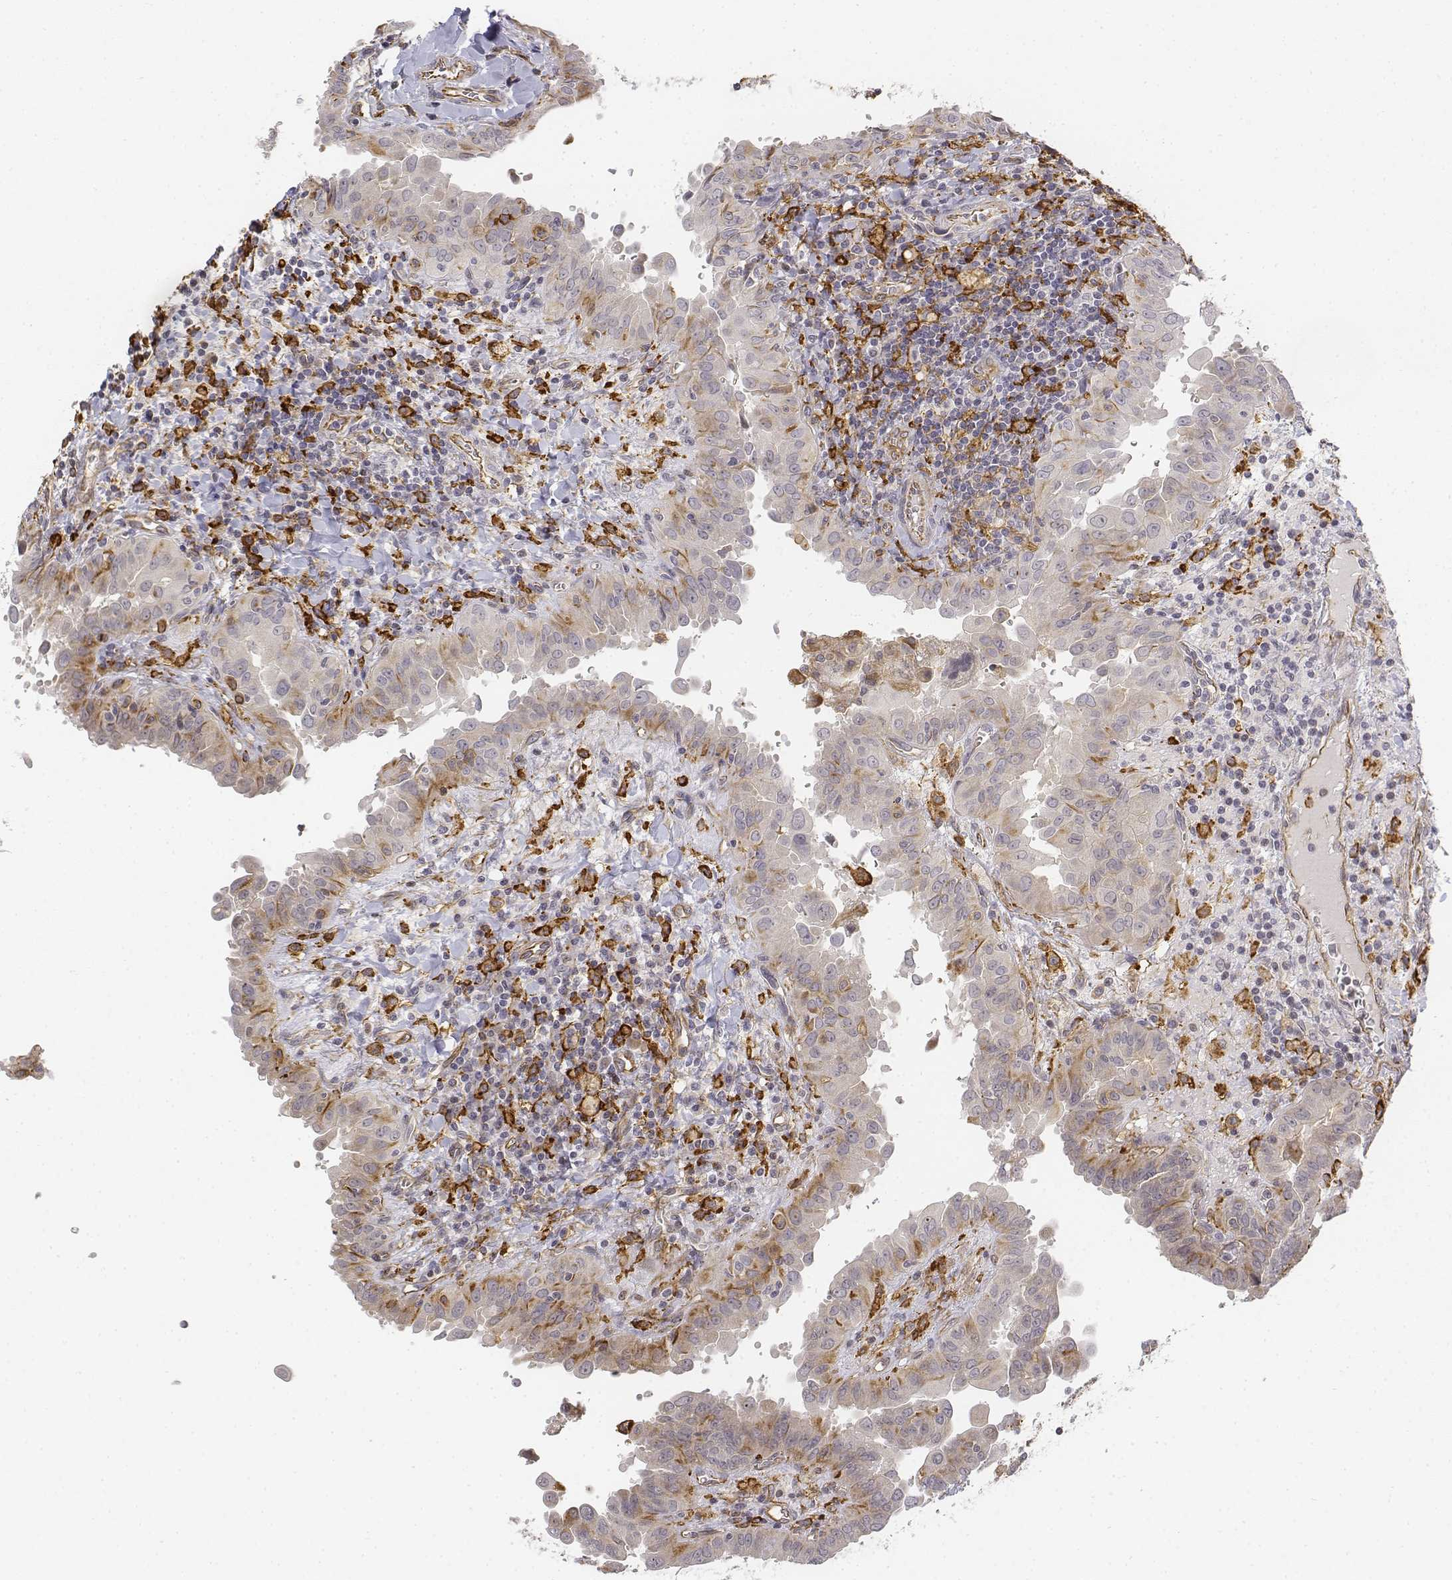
{"staining": {"intensity": "weak", "quantity": "<25%", "location": "cytoplasmic/membranous"}, "tissue": "thyroid cancer", "cell_type": "Tumor cells", "image_type": "cancer", "snomed": [{"axis": "morphology", "description": "Papillary adenocarcinoma, NOS"}, {"axis": "topography", "description": "Thyroid gland"}], "caption": "High power microscopy histopathology image of an IHC photomicrograph of papillary adenocarcinoma (thyroid), revealing no significant positivity in tumor cells.", "gene": "CD14", "patient": {"sex": "female", "age": 37}}